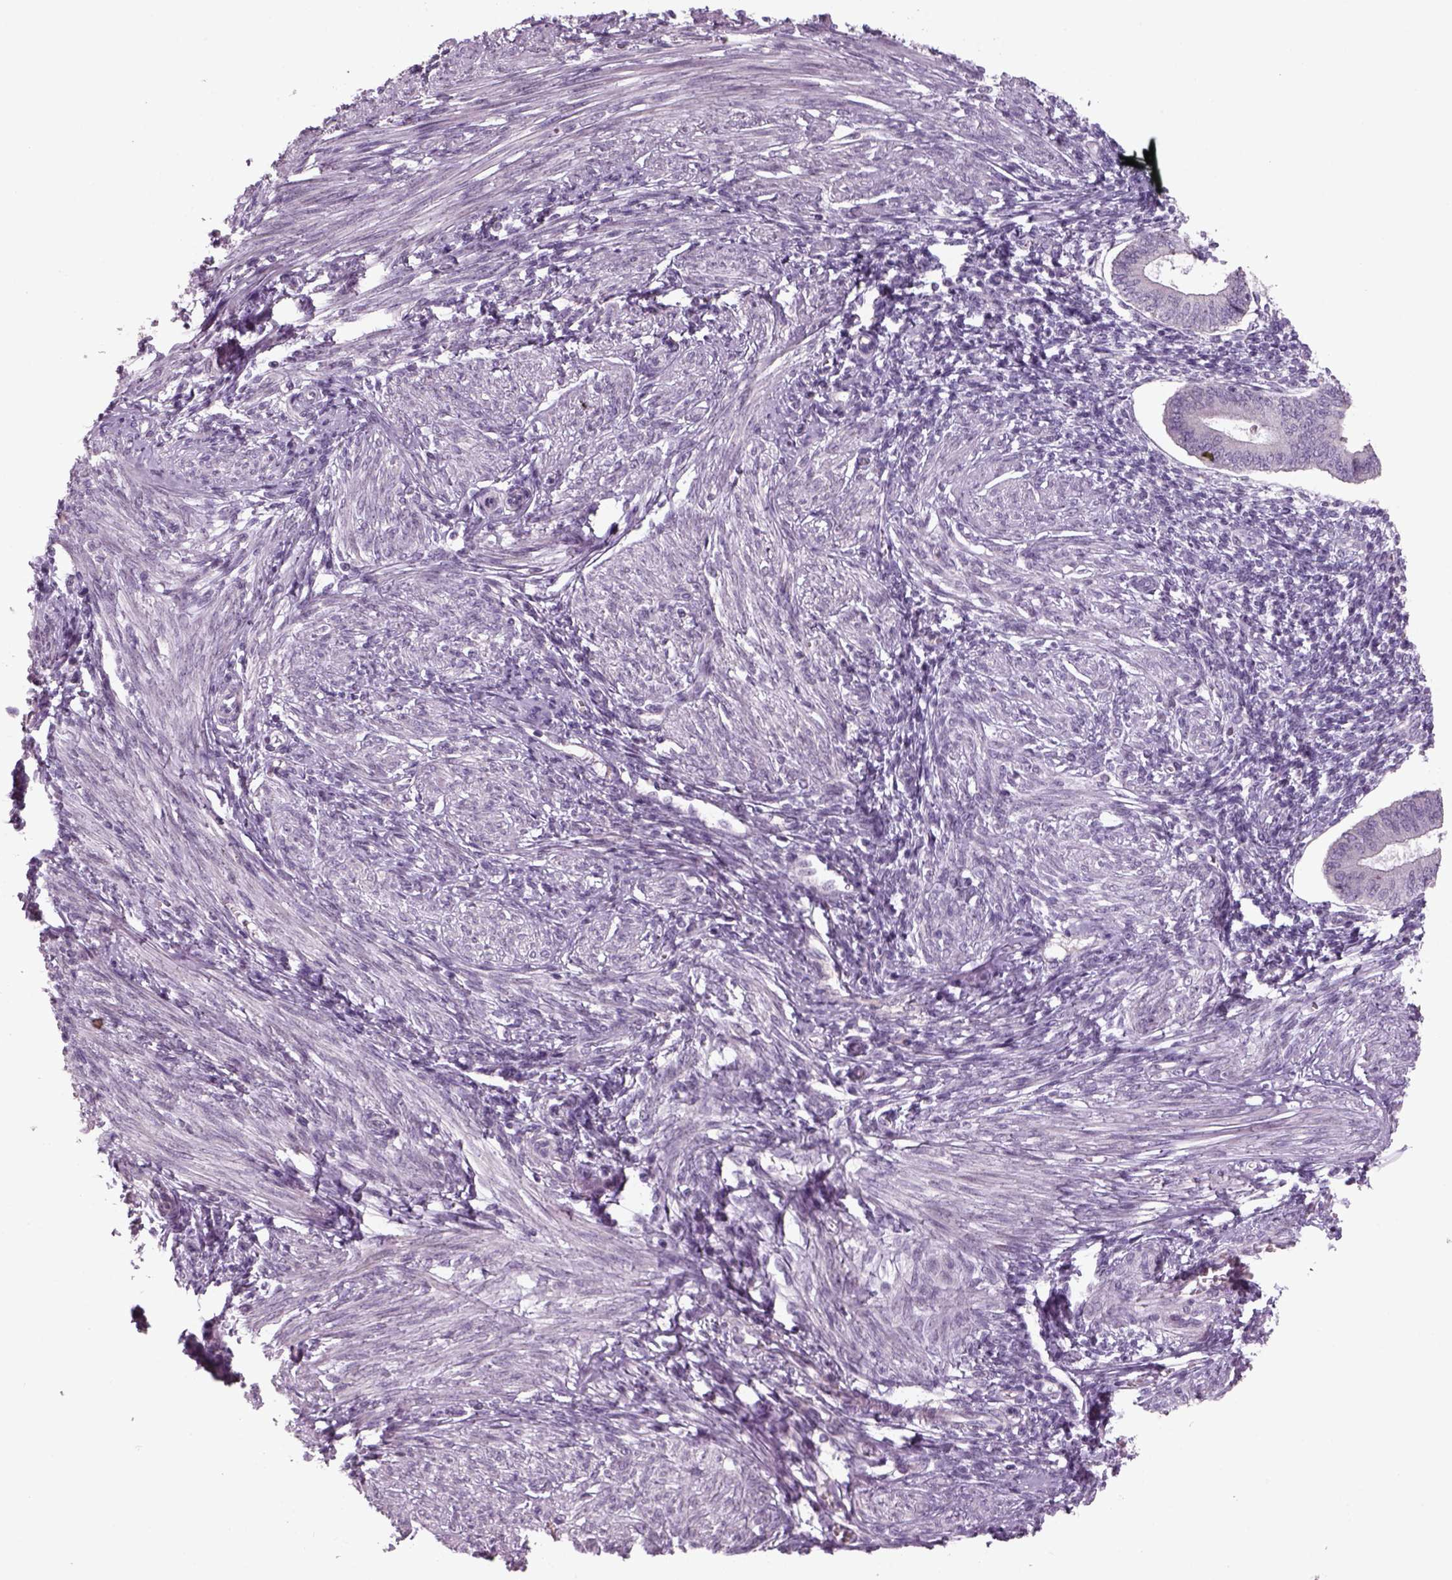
{"staining": {"intensity": "negative", "quantity": "none", "location": "none"}, "tissue": "endometrium", "cell_type": "Cells in endometrial stroma", "image_type": "normal", "snomed": [{"axis": "morphology", "description": "Normal tissue, NOS"}, {"axis": "topography", "description": "Endometrium"}], "caption": "IHC micrograph of unremarkable human endometrium stained for a protein (brown), which shows no expression in cells in endometrial stroma. (DAB immunohistochemistry (IHC) visualized using brightfield microscopy, high magnification).", "gene": "PENK", "patient": {"sex": "female", "age": 42}}